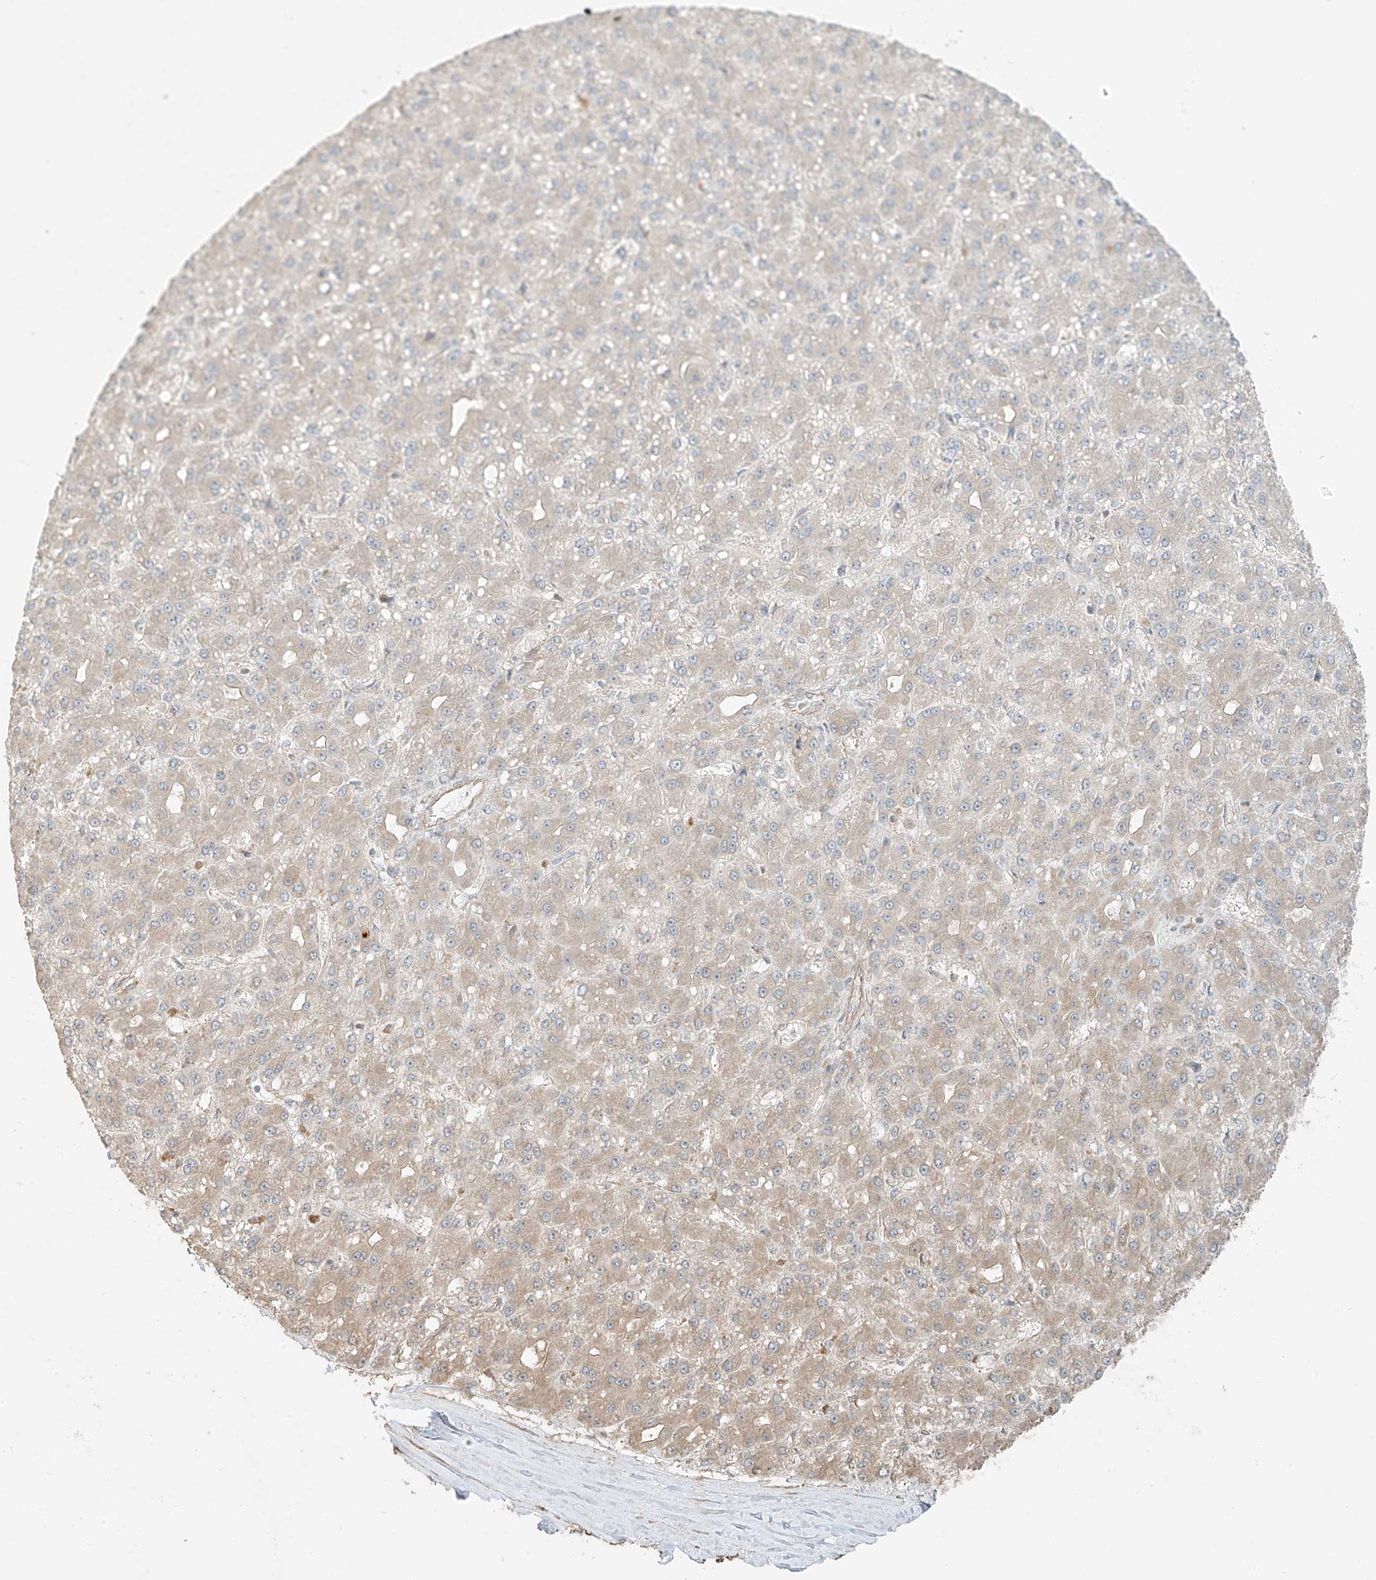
{"staining": {"intensity": "negative", "quantity": "none", "location": "none"}, "tissue": "liver cancer", "cell_type": "Tumor cells", "image_type": "cancer", "snomed": [{"axis": "morphology", "description": "Carcinoma, Hepatocellular, NOS"}, {"axis": "topography", "description": "Liver"}], "caption": "This is an immunohistochemistry (IHC) micrograph of liver hepatocellular carcinoma. There is no expression in tumor cells.", "gene": "ANKZF1", "patient": {"sex": "male", "age": 67}}